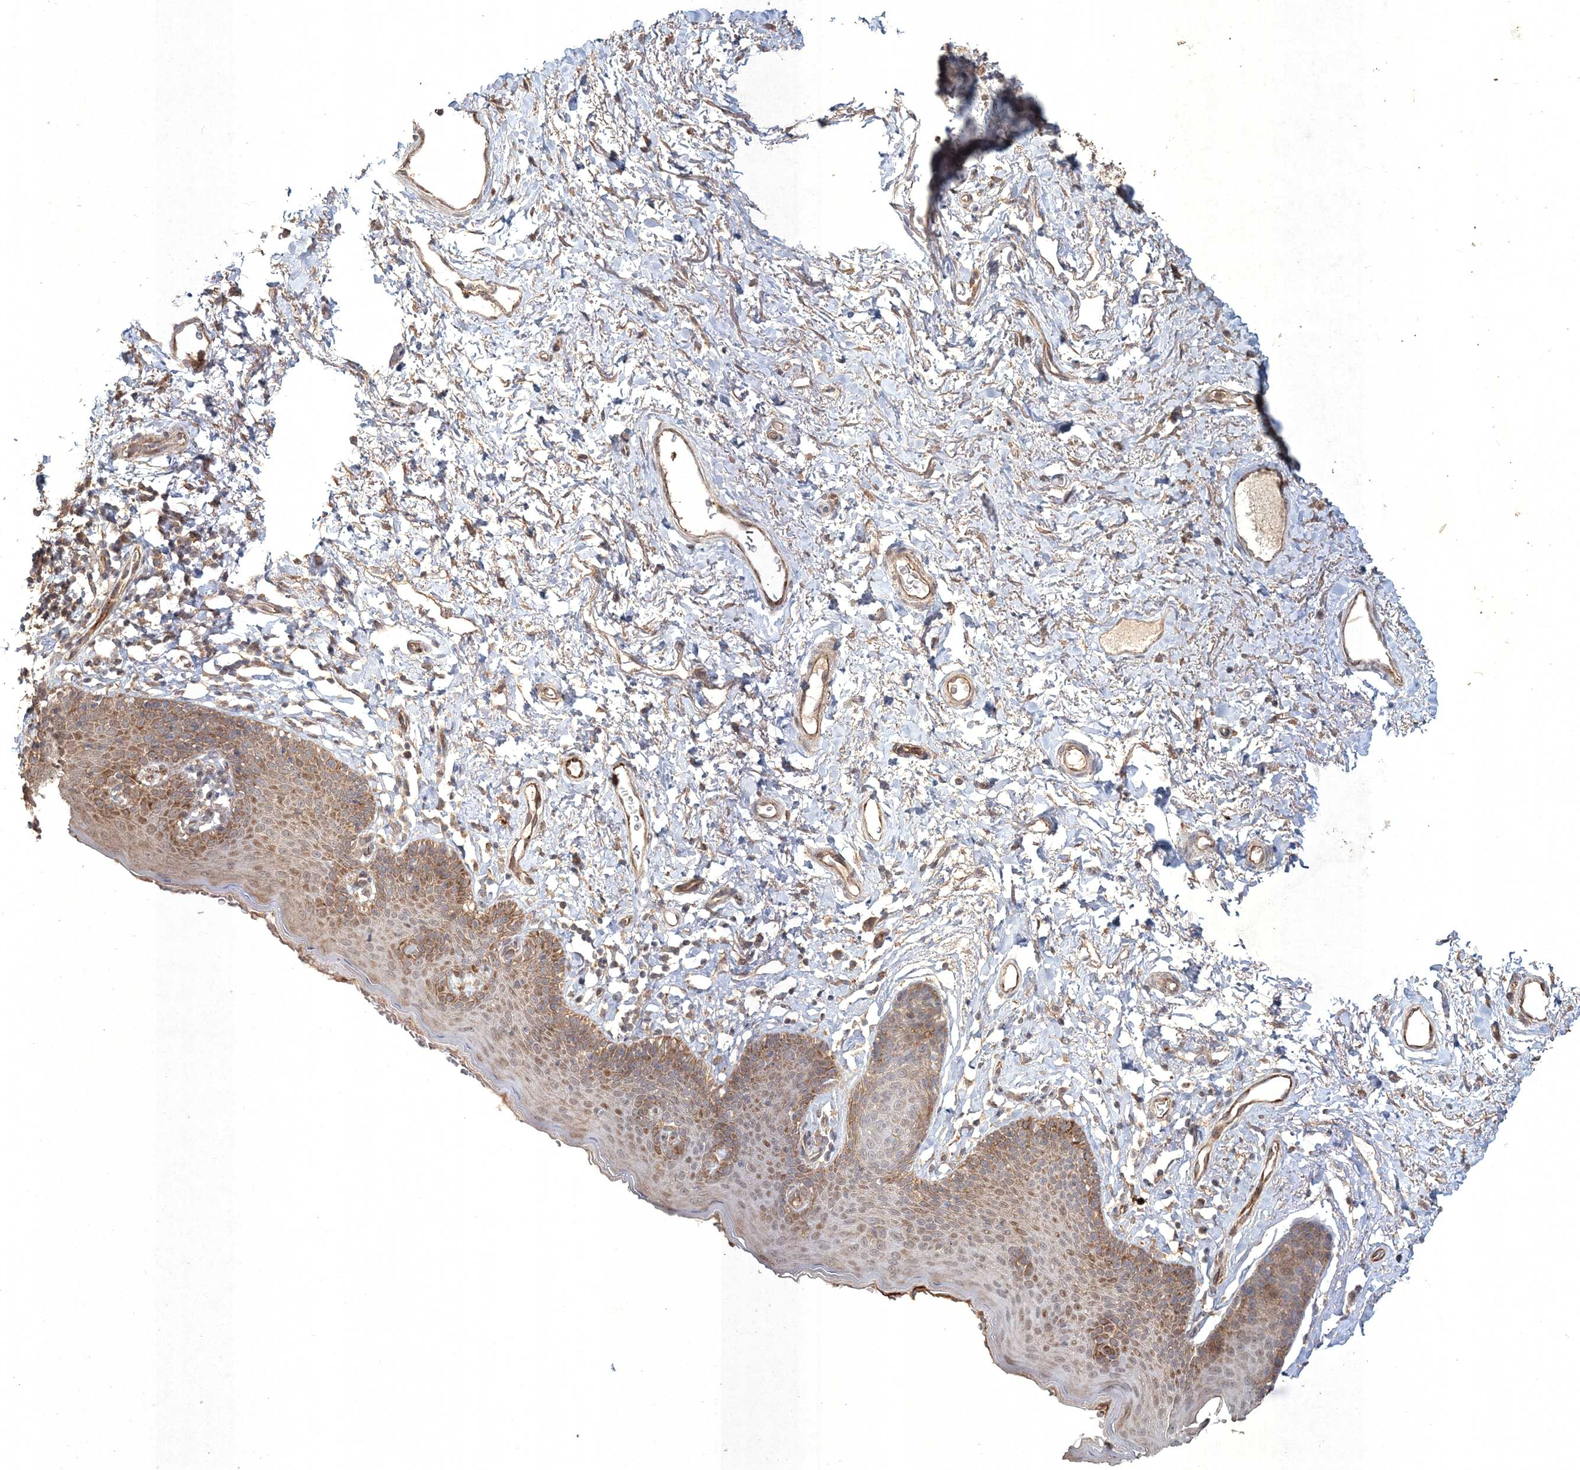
{"staining": {"intensity": "moderate", "quantity": ">75%", "location": "cytoplasmic/membranous"}, "tissue": "skin", "cell_type": "Epidermal cells", "image_type": "normal", "snomed": [{"axis": "morphology", "description": "Normal tissue, NOS"}, {"axis": "topography", "description": "Vulva"}], "caption": "Immunohistochemistry (IHC) photomicrograph of normal skin stained for a protein (brown), which demonstrates medium levels of moderate cytoplasmic/membranous staining in about >75% of epidermal cells.", "gene": "SPRY1", "patient": {"sex": "female", "age": 66}}